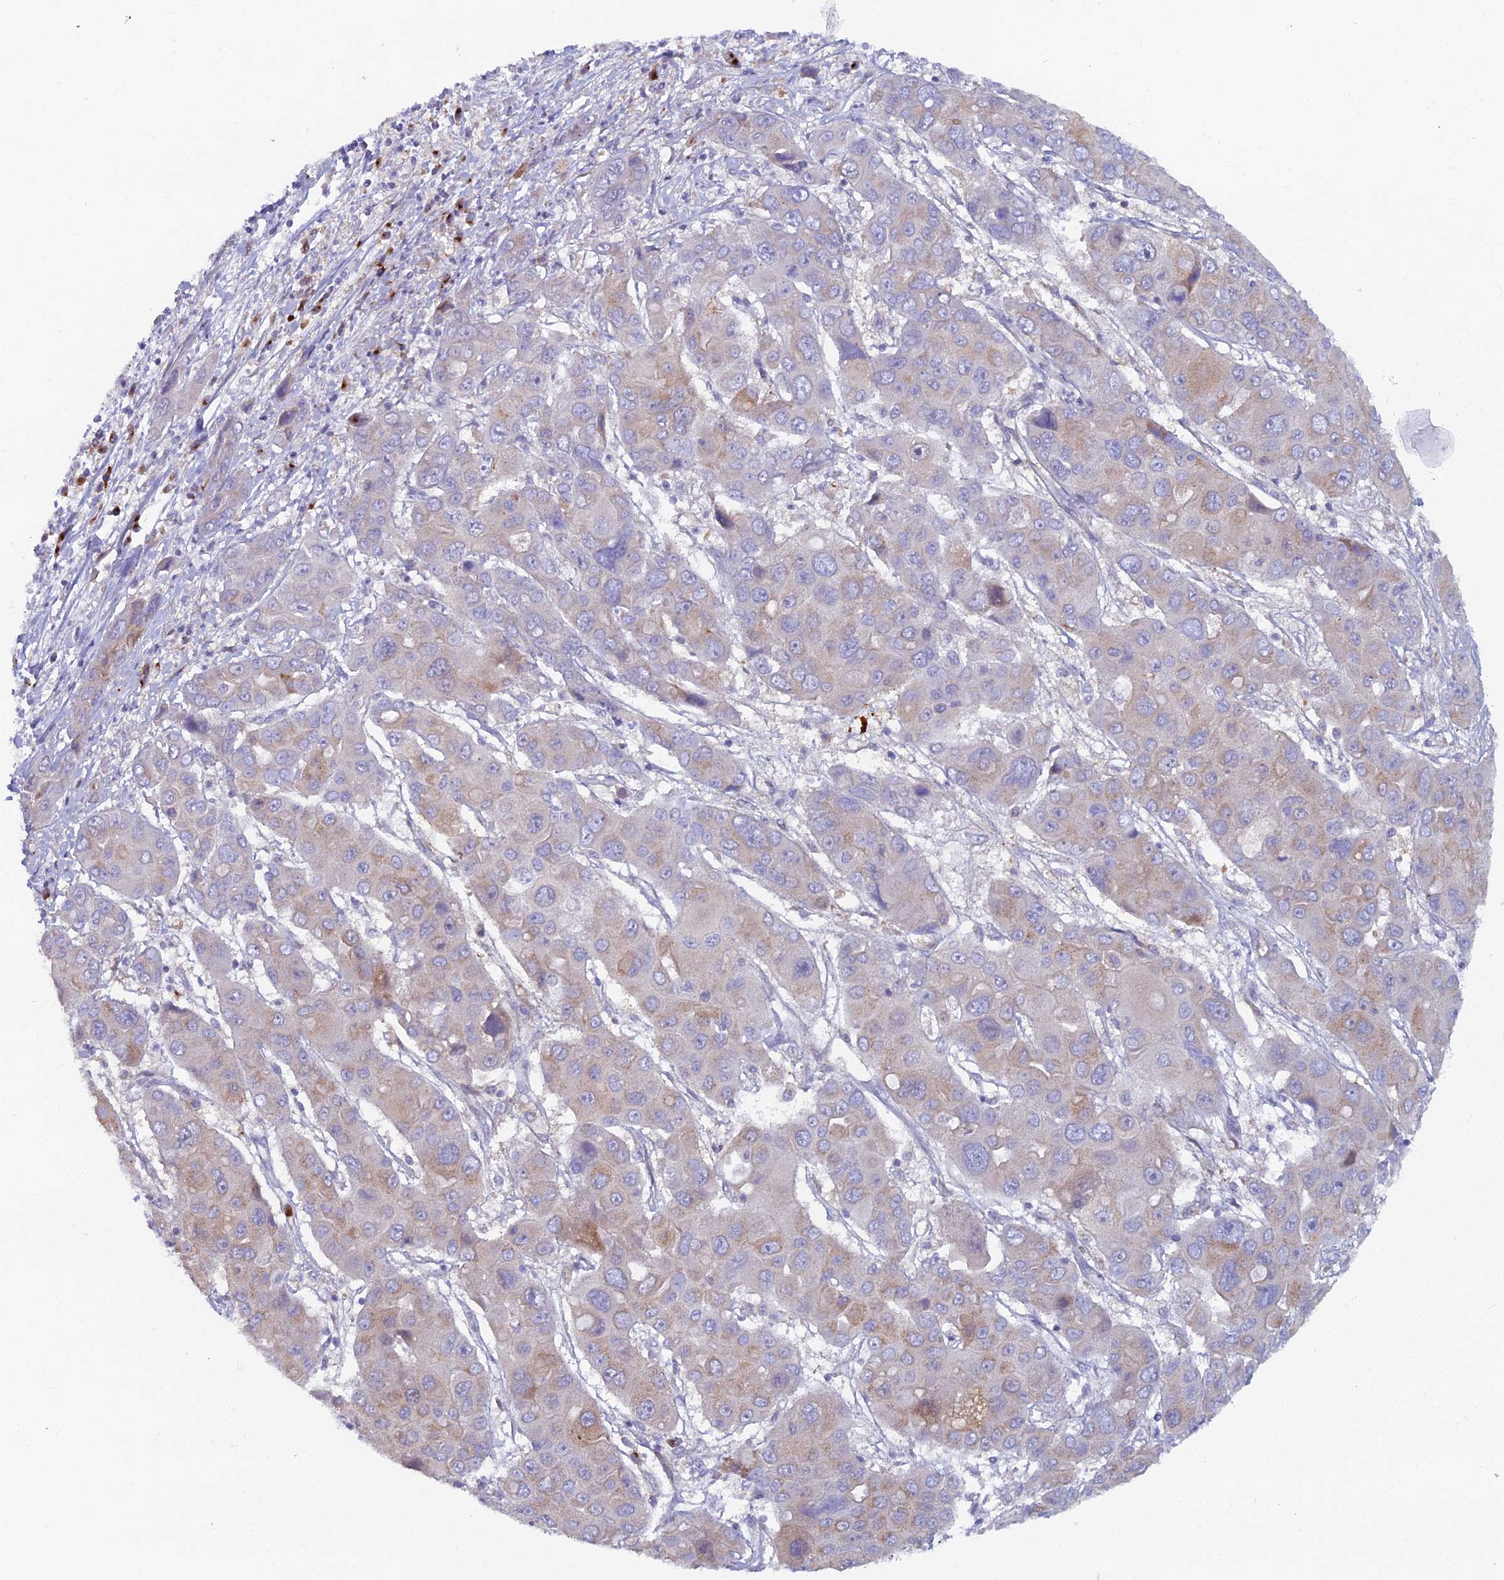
{"staining": {"intensity": "moderate", "quantity": "<25%", "location": "cytoplasmic/membranous"}, "tissue": "liver cancer", "cell_type": "Tumor cells", "image_type": "cancer", "snomed": [{"axis": "morphology", "description": "Cholangiocarcinoma"}, {"axis": "topography", "description": "Liver"}], "caption": "Immunohistochemical staining of human liver cholangiocarcinoma exhibits low levels of moderate cytoplasmic/membranous positivity in about <25% of tumor cells.", "gene": "B9D2", "patient": {"sex": "male", "age": 67}}